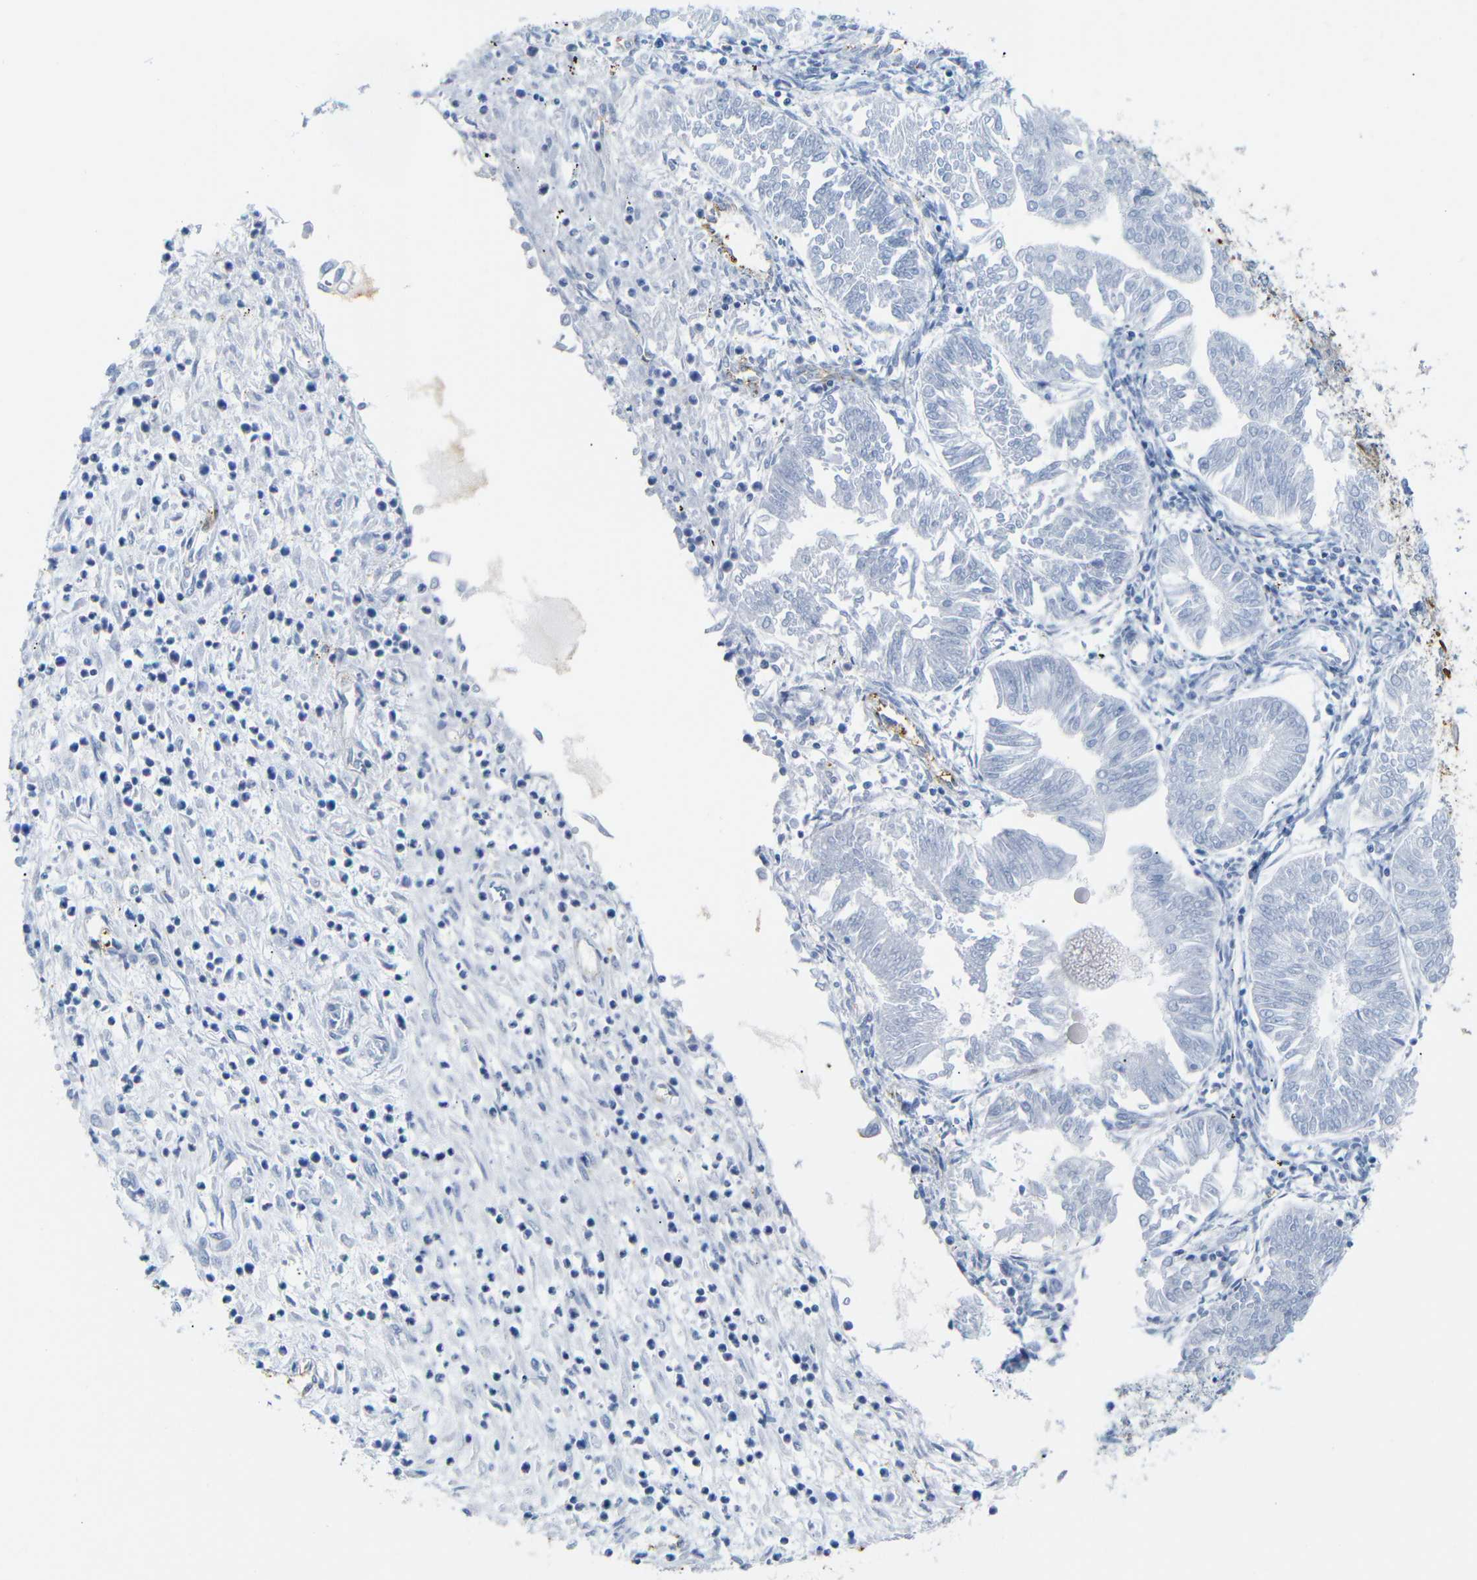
{"staining": {"intensity": "negative", "quantity": "none", "location": "none"}, "tissue": "endometrial cancer", "cell_type": "Tumor cells", "image_type": "cancer", "snomed": [{"axis": "morphology", "description": "Adenocarcinoma, NOS"}, {"axis": "topography", "description": "Endometrium"}], "caption": "Immunohistochemical staining of human endometrial cancer (adenocarcinoma) shows no significant staining in tumor cells. (Brightfield microscopy of DAB (3,3'-diaminobenzidine) immunohistochemistry (IHC) at high magnification).", "gene": "MT1A", "patient": {"sex": "female", "age": 53}}